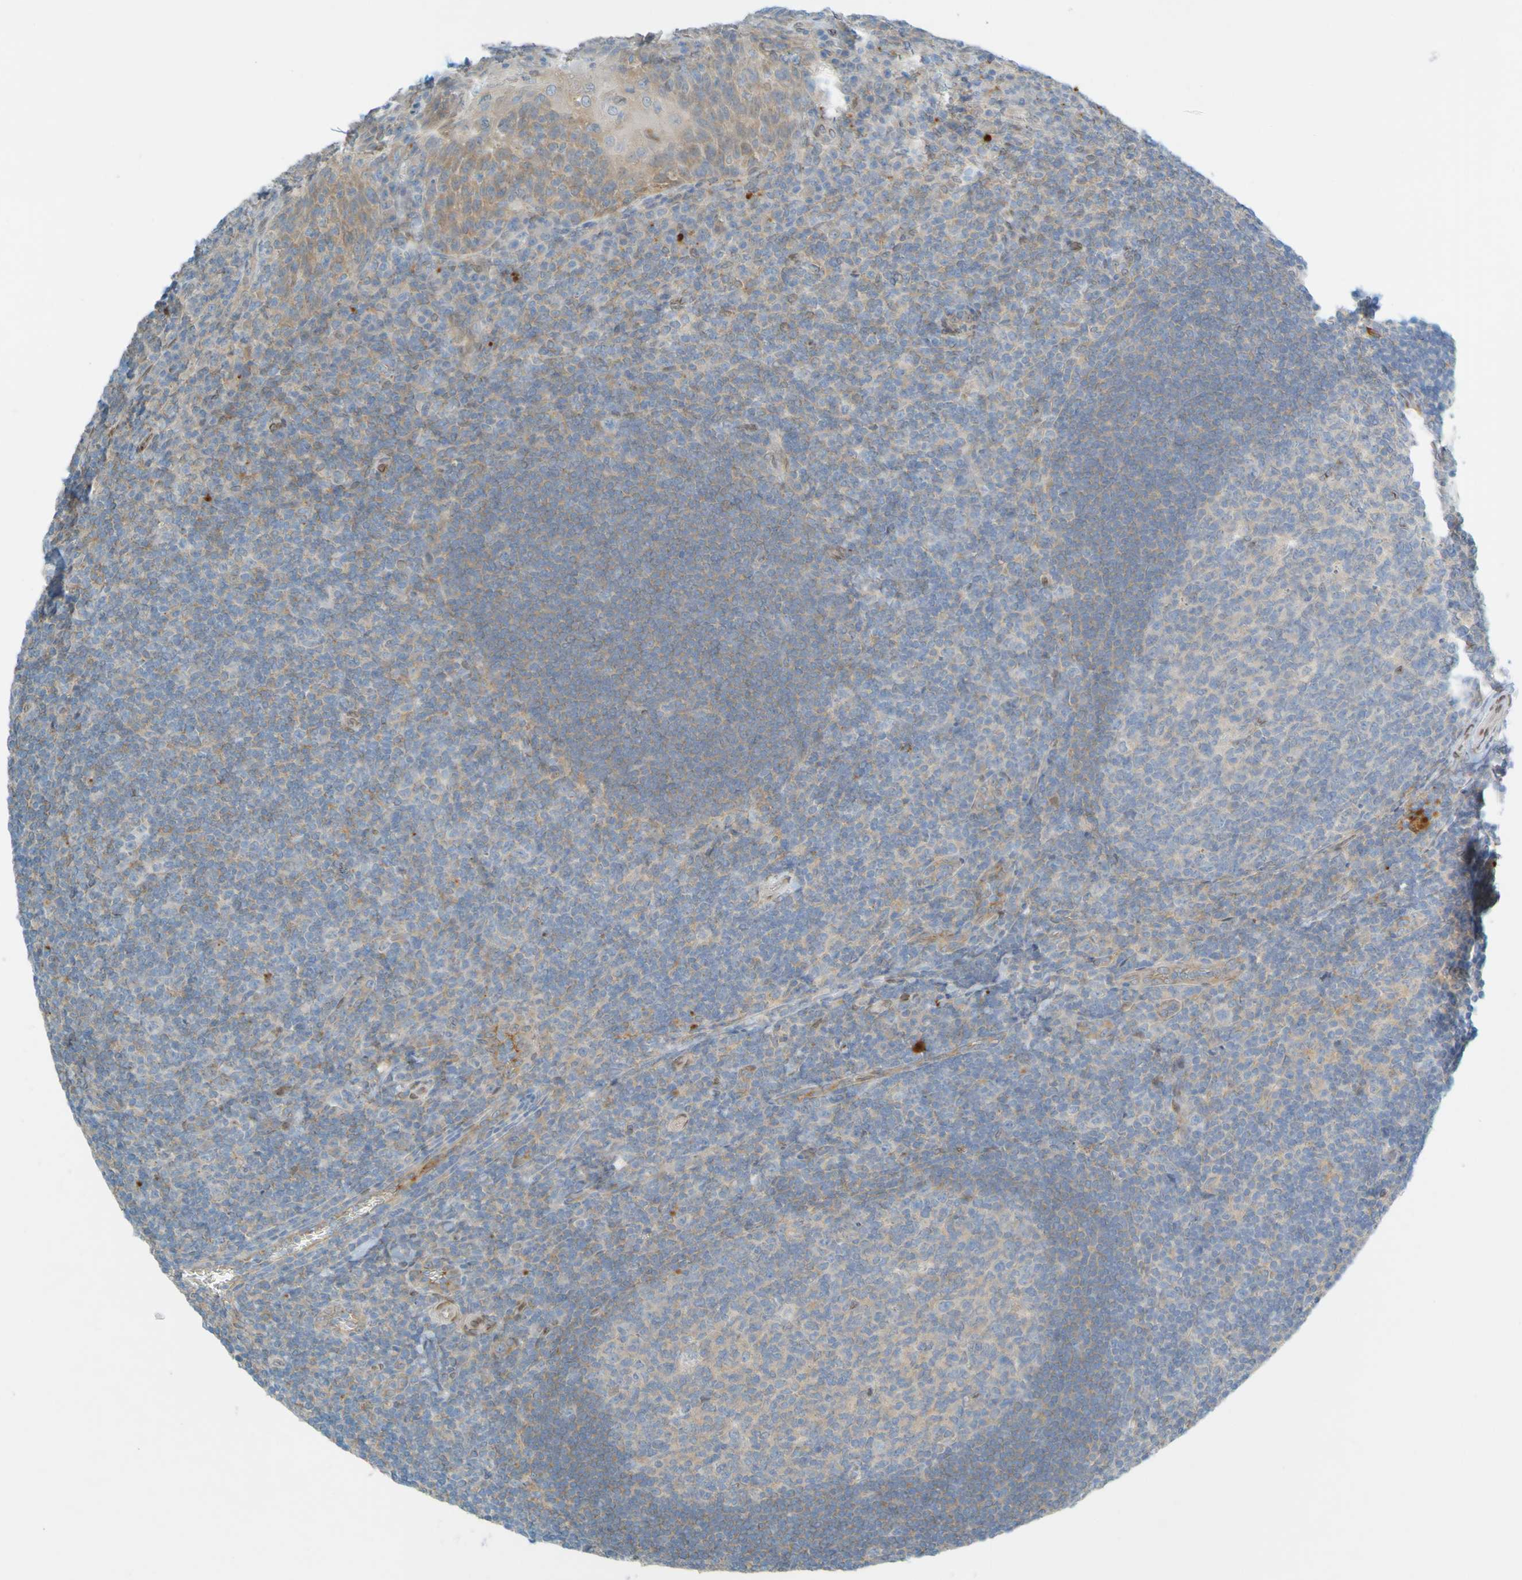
{"staining": {"intensity": "weak", "quantity": "<25%", "location": "cytoplasmic/membranous"}, "tissue": "tonsil", "cell_type": "Germinal center cells", "image_type": "normal", "snomed": [{"axis": "morphology", "description": "Normal tissue, NOS"}, {"axis": "topography", "description": "Tonsil"}], "caption": "IHC photomicrograph of unremarkable tonsil: tonsil stained with DAB (3,3'-diaminobenzidine) shows no significant protein expression in germinal center cells. The staining is performed using DAB (3,3'-diaminobenzidine) brown chromogen with nuclei counter-stained in using hematoxylin.", "gene": "MAG", "patient": {"sex": "male", "age": 37}}